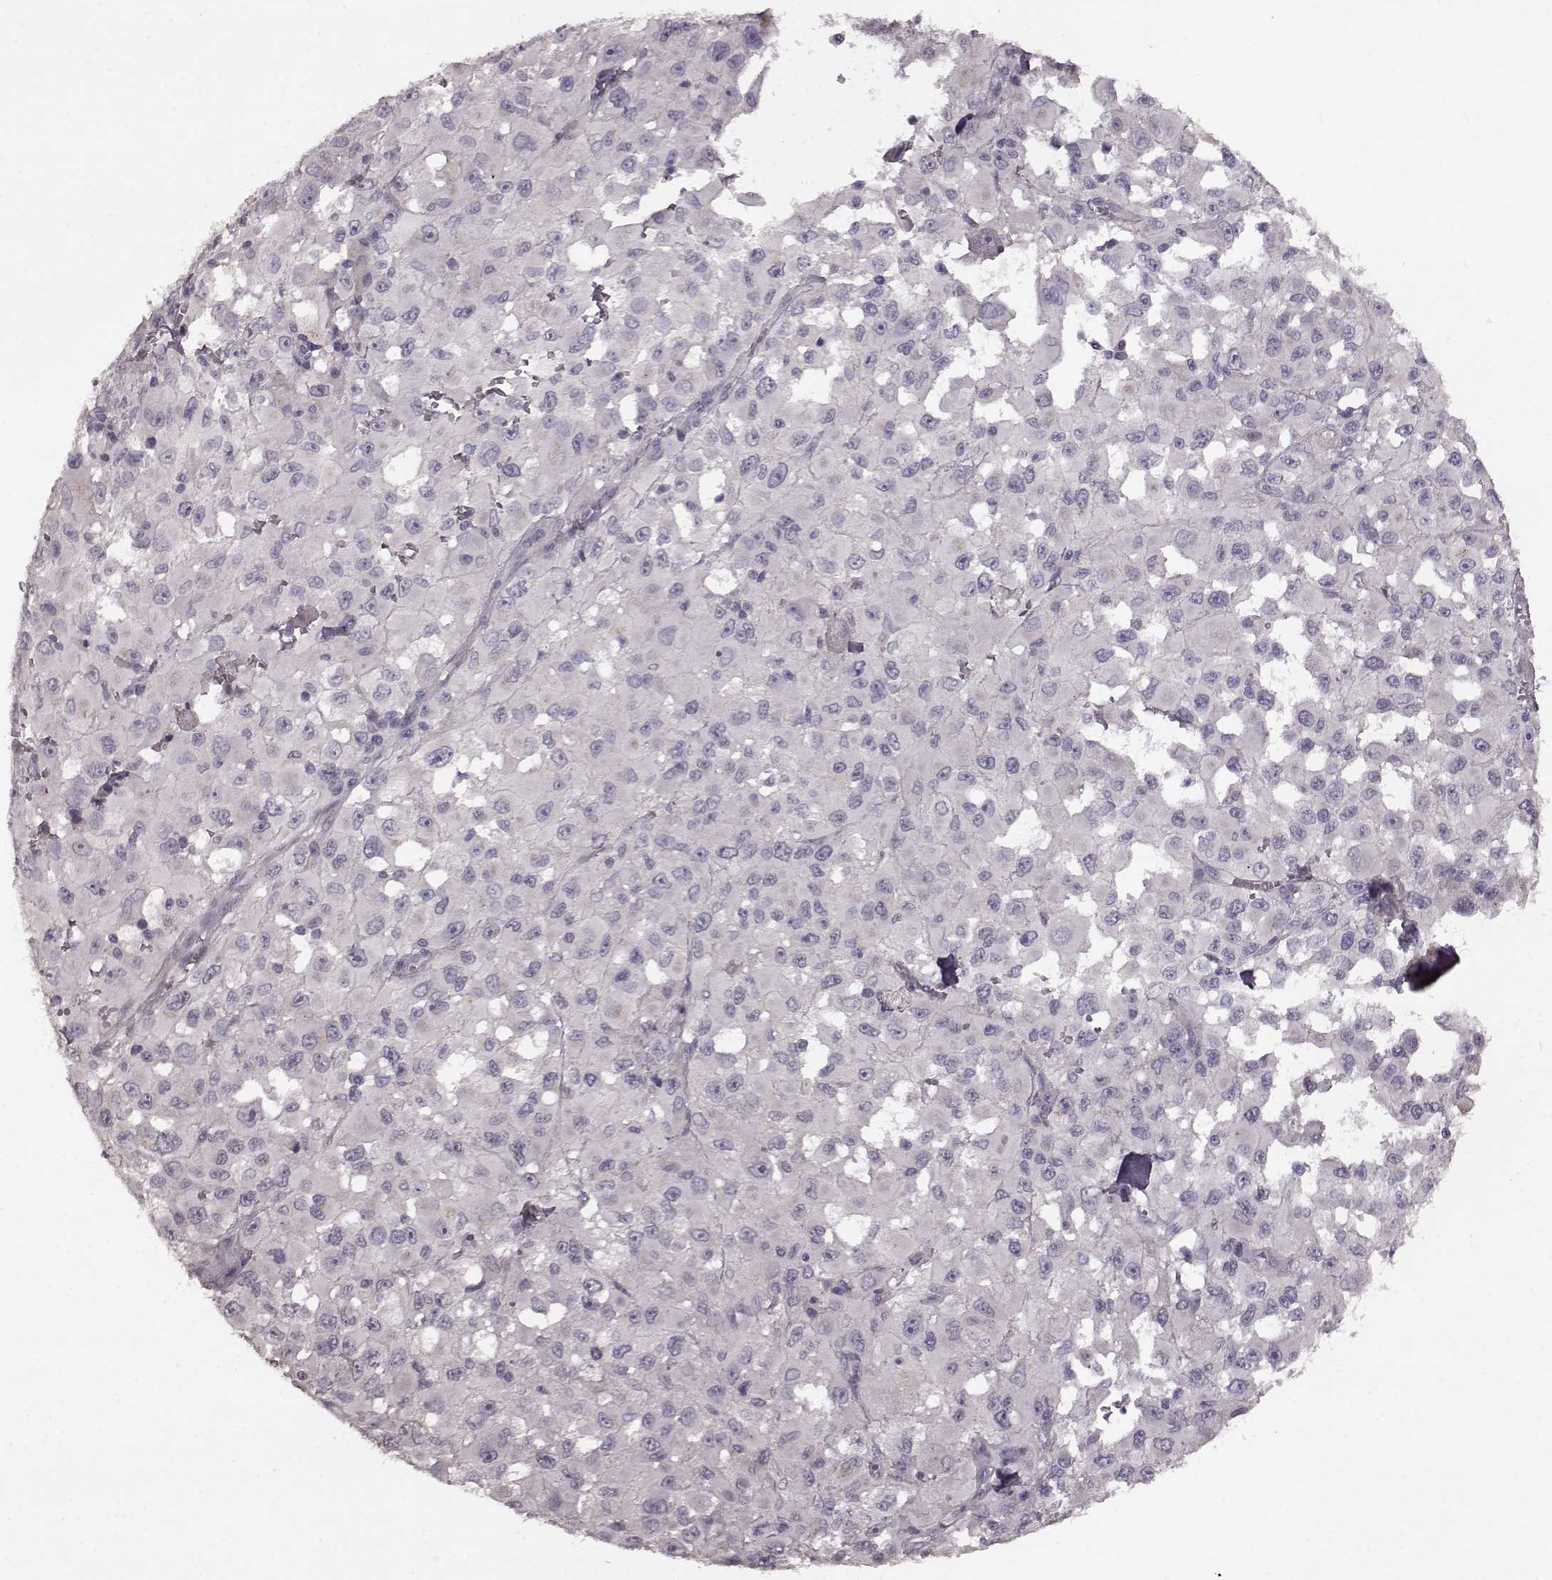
{"staining": {"intensity": "negative", "quantity": "none", "location": "none"}, "tissue": "melanoma", "cell_type": "Tumor cells", "image_type": "cancer", "snomed": [{"axis": "morphology", "description": "Malignant melanoma, Metastatic site"}, {"axis": "topography", "description": "Lymph node"}], "caption": "A high-resolution histopathology image shows immunohistochemistry (IHC) staining of malignant melanoma (metastatic site), which reveals no significant expression in tumor cells.", "gene": "SLC52A3", "patient": {"sex": "male", "age": 50}}